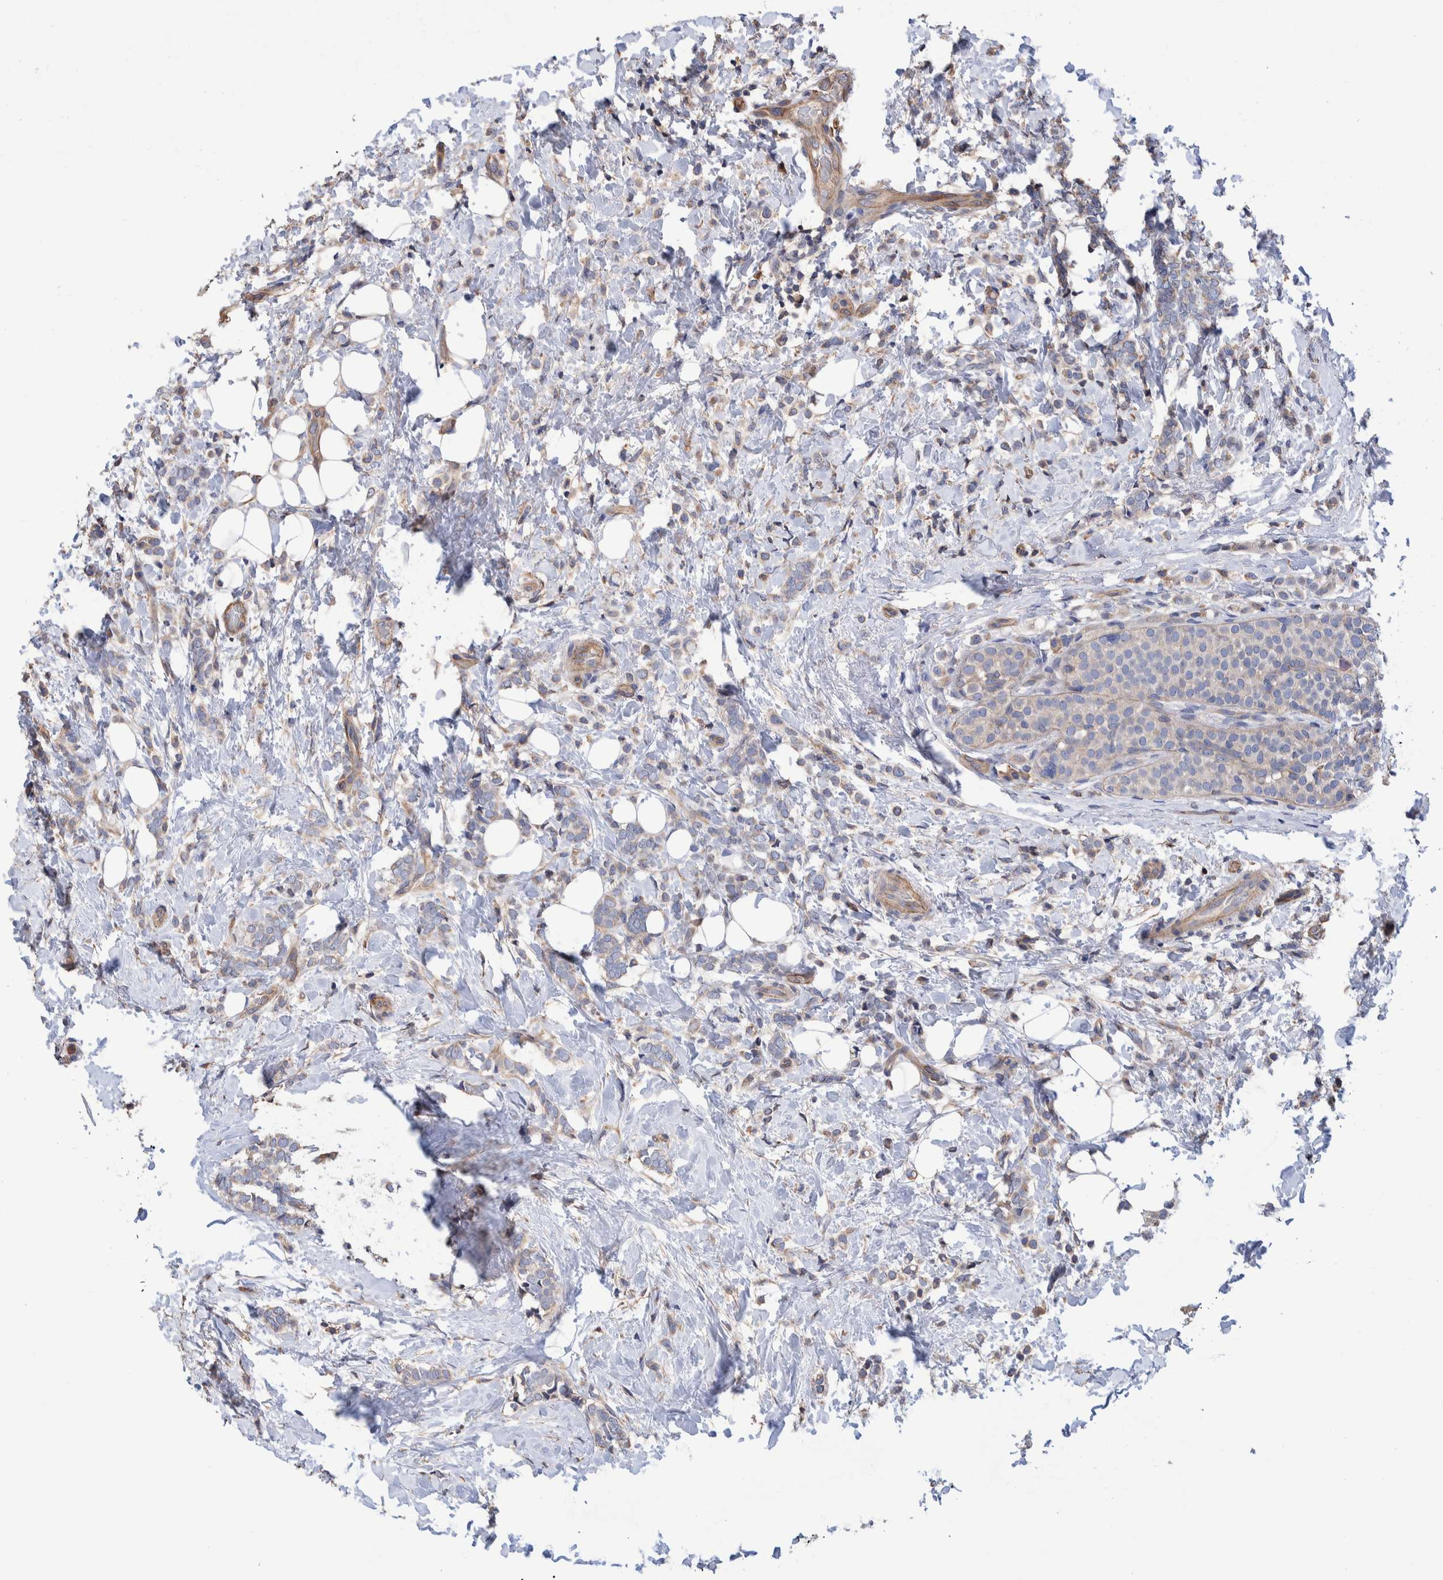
{"staining": {"intensity": "weak", "quantity": "<25%", "location": "cytoplasmic/membranous"}, "tissue": "breast cancer", "cell_type": "Tumor cells", "image_type": "cancer", "snomed": [{"axis": "morphology", "description": "Lobular carcinoma"}, {"axis": "topography", "description": "Breast"}], "caption": "High power microscopy histopathology image of an immunohistochemistry (IHC) micrograph of breast cancer, revealing no significant positivity in tumor cells.", "gene": "SLC45A4", "patient": {"sex": "female", "age": 50}}